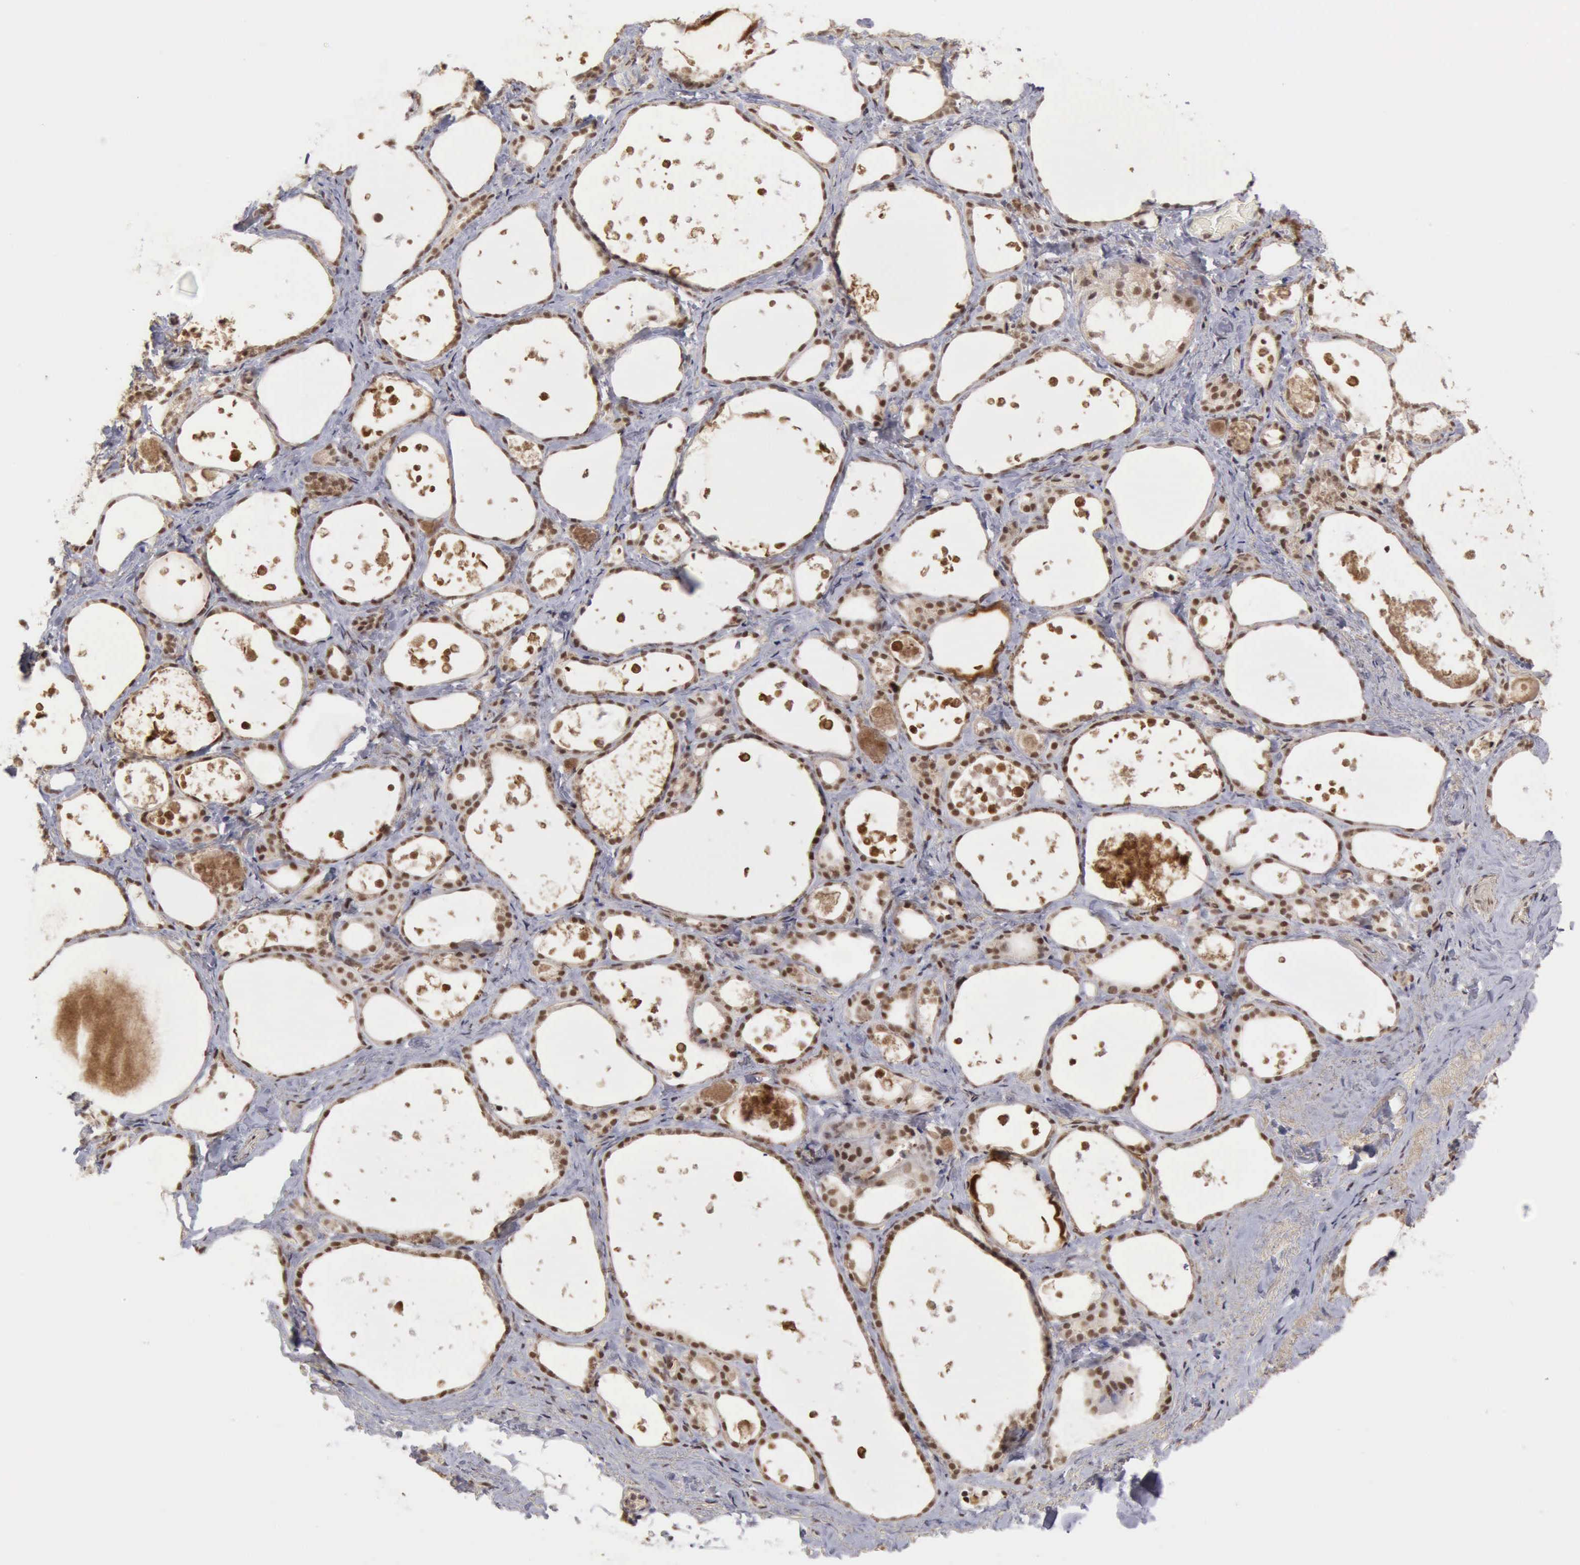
{"staining": {"intensity": "moderate", "quantity": ">75%", "location": "nuclear"}, "tissue": "thyroid gland", "cell_type": "Glandular cells", "image_type": "normal", "snomed": [{"axis": "morphology", "description": "Normal tissue, NOS"}, {"axis": "topography", "description": "Thyroid gland"}], "caption": "The photomicrograph reveals staining of unremarkable thyroid gland, revealing moderate nuclear protein positivity (brown color) within glandular cells.", "gene": "CDKN2A", "patient": {"sex": "female", "age": 75}}